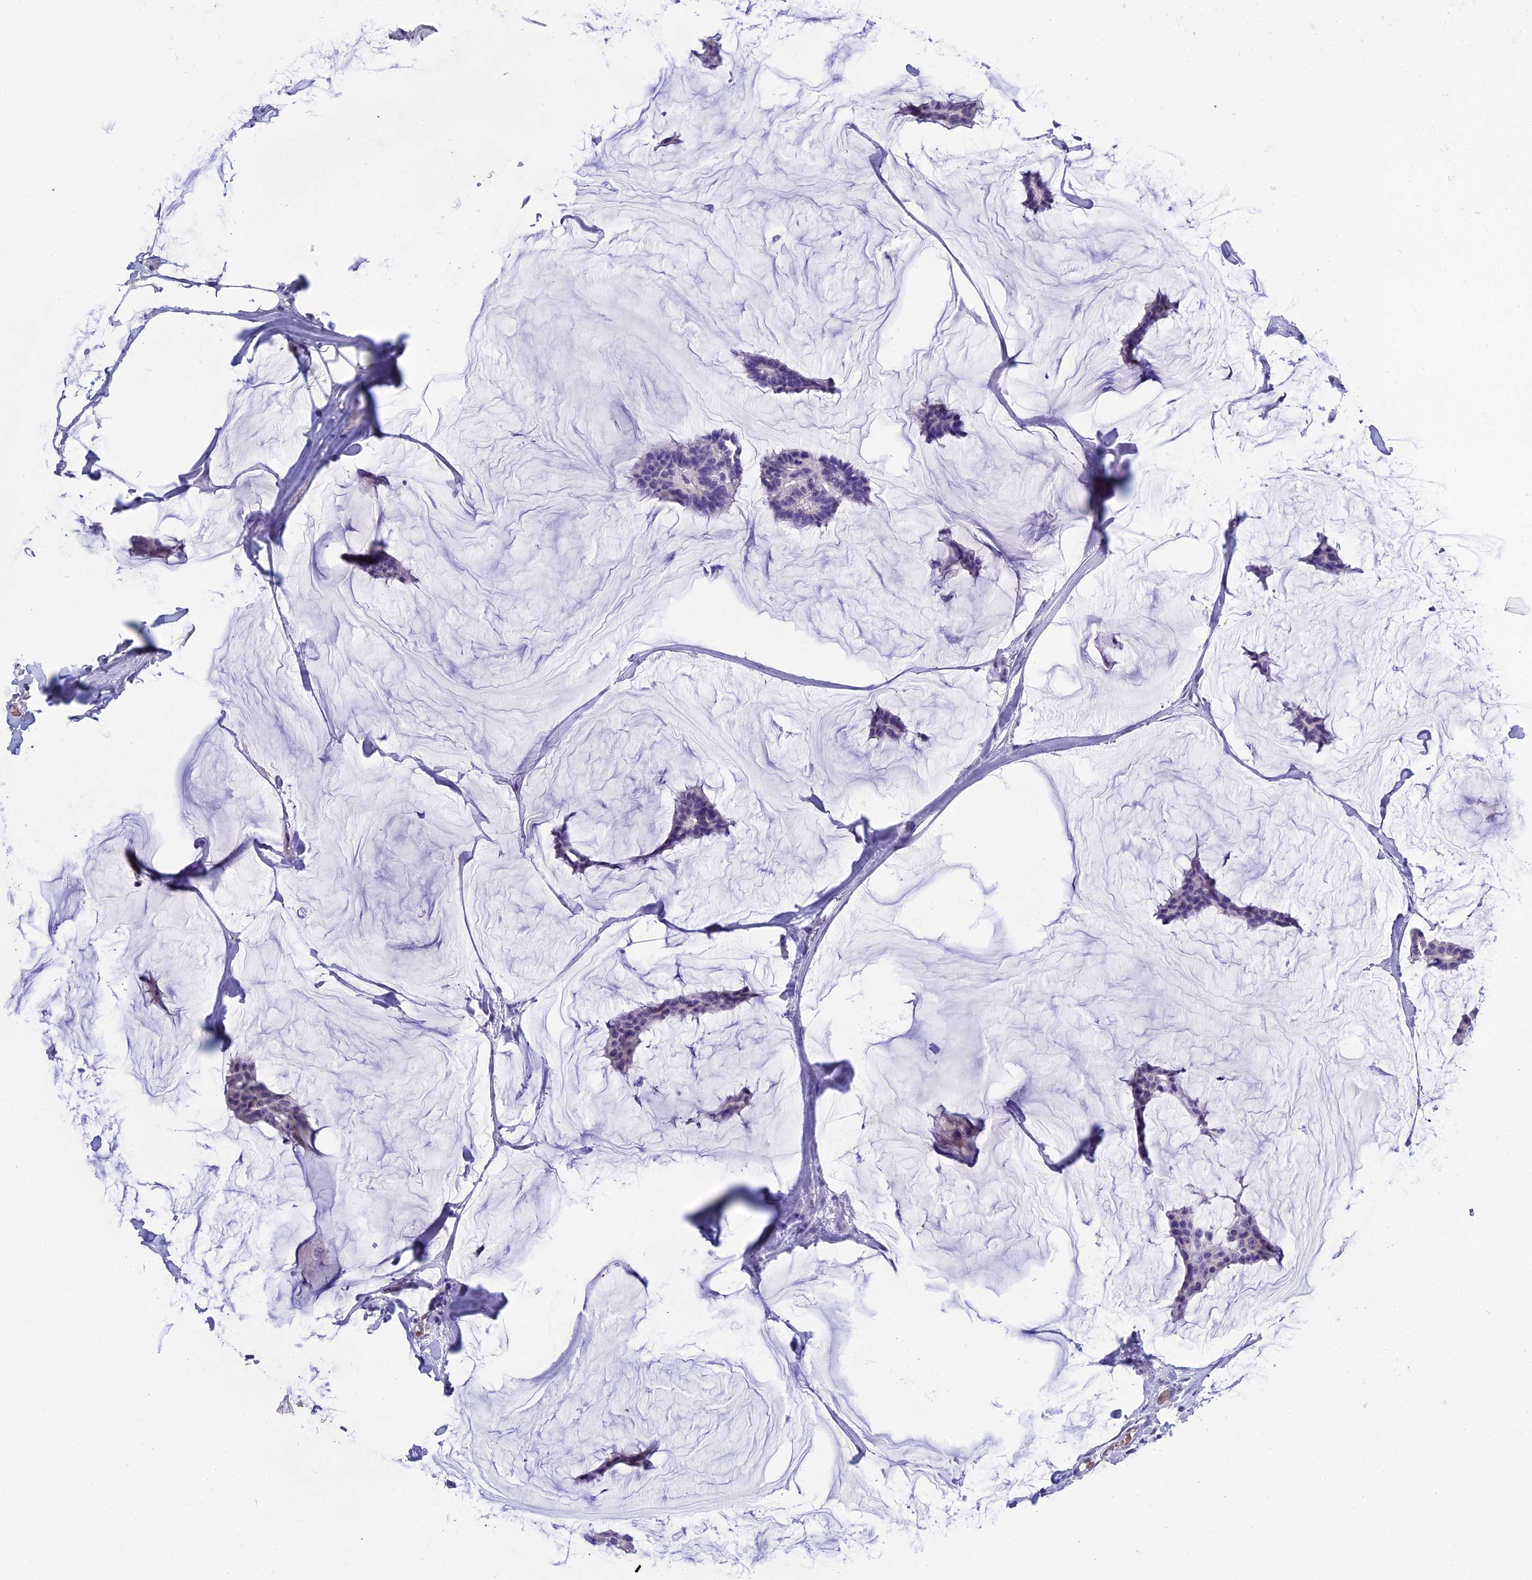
{"staining": {"intensity": "negative", "quantity": "none", "location": "none"}, "tissue": "breast cancer", "cell_type": "Tumor cells", "image_type": "cancer", "snomed": [{"axis": "morphology", "description": "Duct carcinoma"}, {"axis": "topography", "description": "Breast"}], "caption": "A high-resolution image shows IHC staining of breast cancer, which displays no significant positivity in tumor cells.", "gene": "KNOP1", "patient": {"sex": "female", "age": 93}}